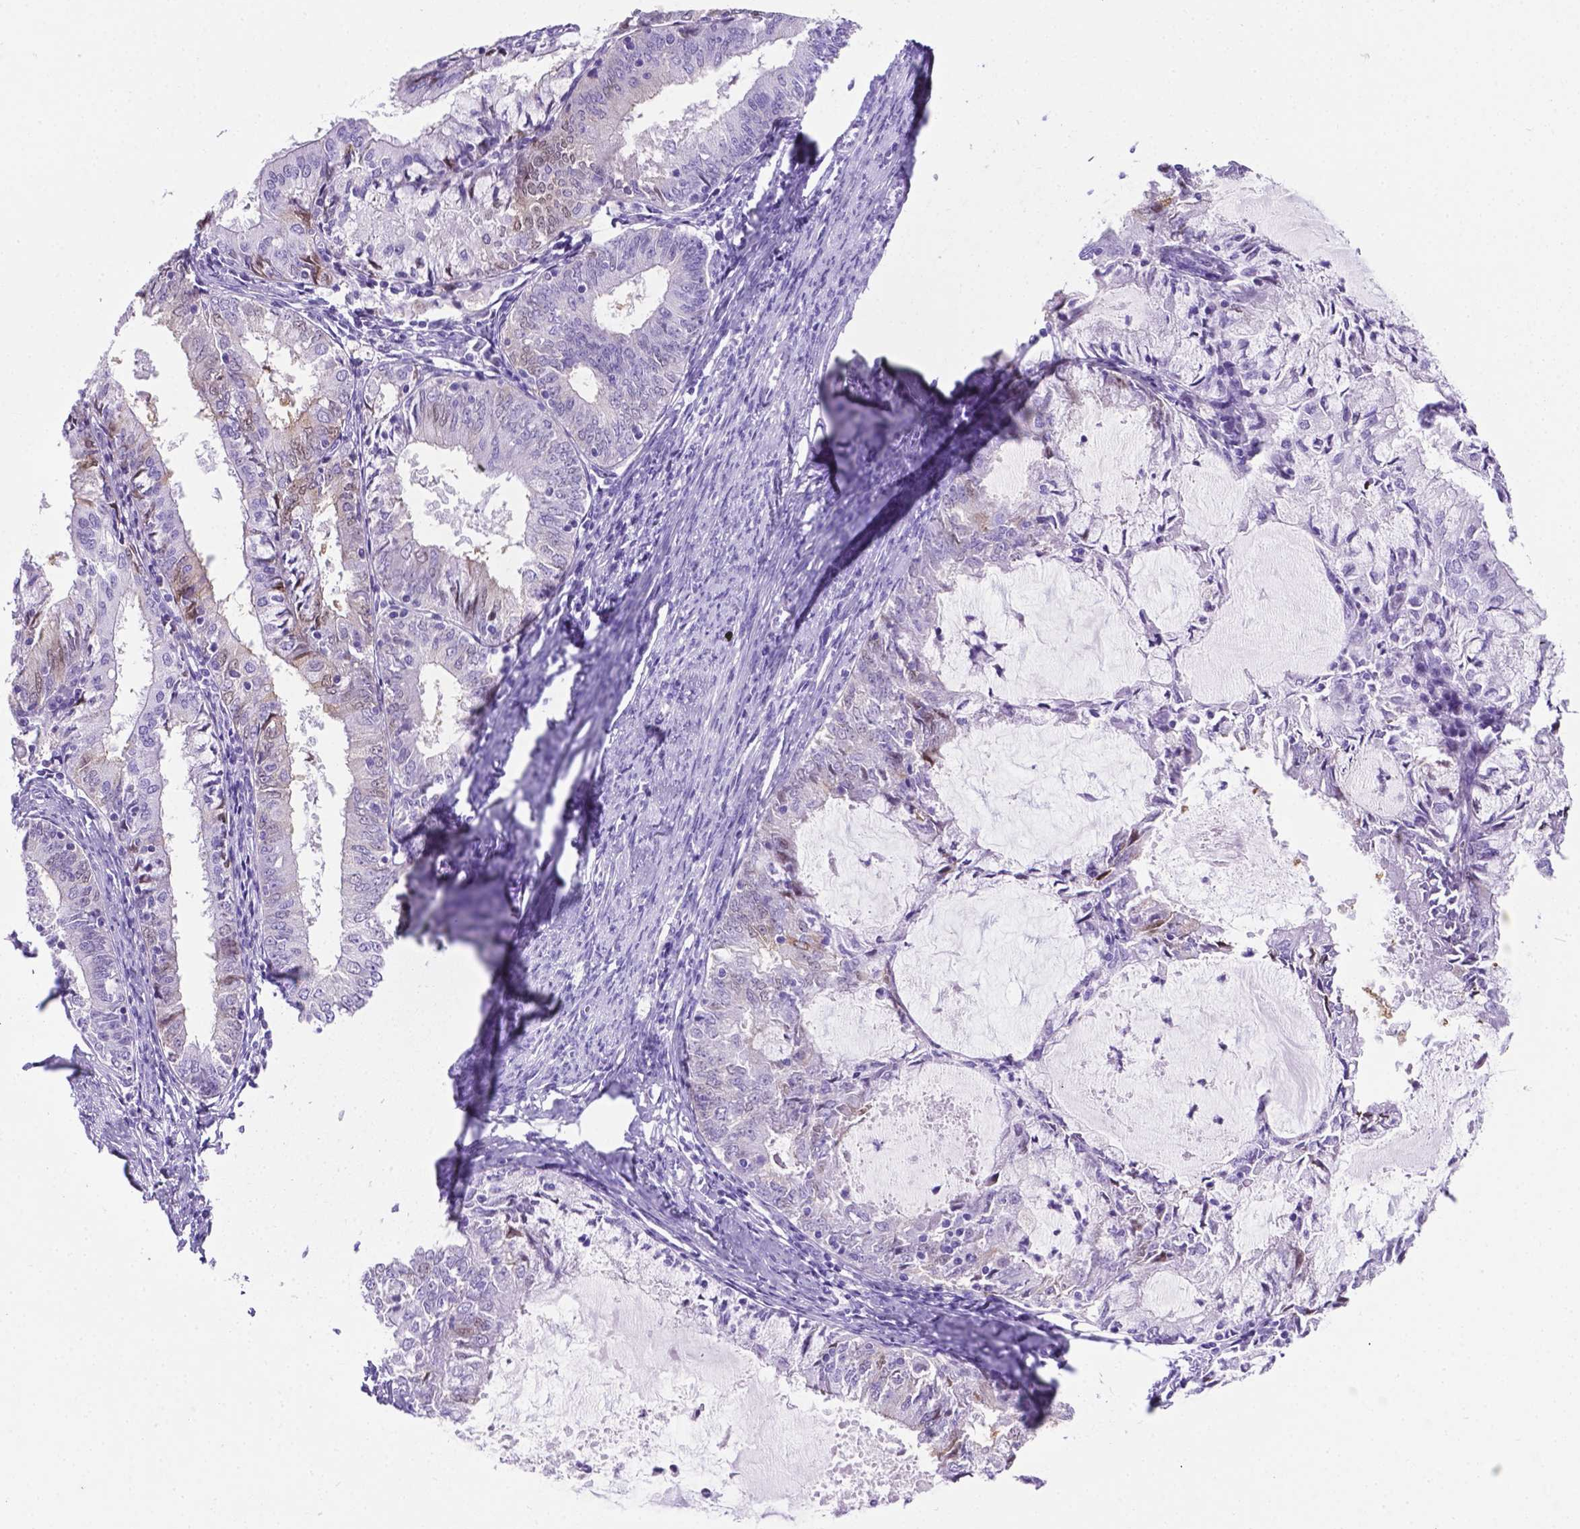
{"staining": {"intensity": "weak", "quantity": "<25%", "location": "nuclear"}, "tissue": "endometrial cancer", "cell_type": "Tumor cells", "image_type": "cancer", "snomed": [{"axis": "morphology", "description": "Adenocarcinoma, NOS"}, {"axis": "topography", "description": "Endometrium"}], "caption": "Immunohistochemical staining of endometrial adenocarcinoma displays no significant positivity in tumor cells. The staining was performed using DAB to visualize the protein expression in brown, while the nuclei were stained in blue with hematoxylin (Magnification: 20x).", "gene": "C17orf107", "patient": {"sex": "female", "age": 57}}